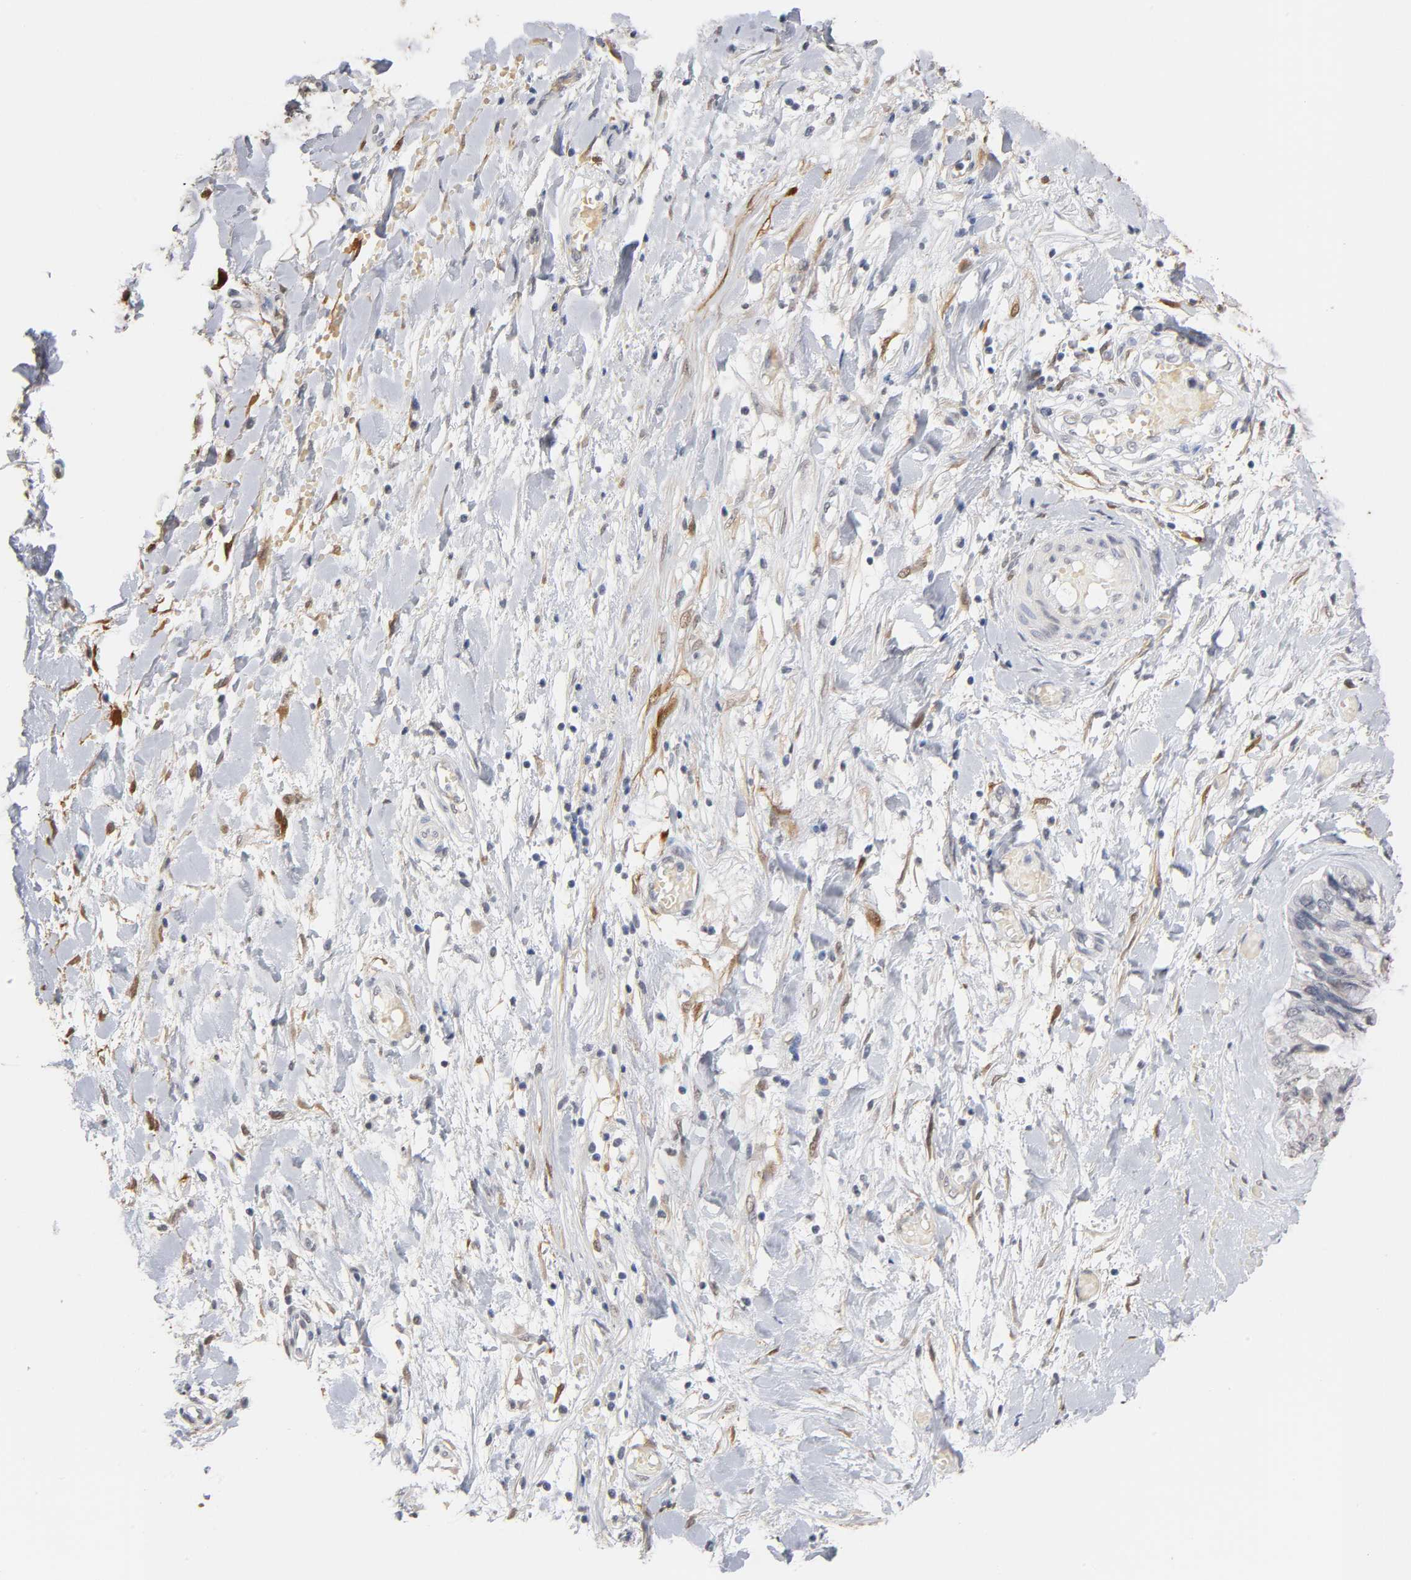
{"staining": {"intensity": "negative", "quantity": "none", "location": "none"}, "tissue": "ovarian cancer", "cell_type": "Tumor cells", "image_type": "cancer", "snomed": [{"axis": "morphology", "description": "Cystadenocarcinoma, mucinous, NOS"}, {"axis": "topography", "description": "Ovary"}], "caption": "High power microscopy photomicrograph of an immunohistochemistry (IHC) micrograph of ovarian mucinous cystadenocarcinoma, revealing no significant positivity in tumor cells.", "gene": "CRABP2", "patient": {"sex": "female", "age": 39}}